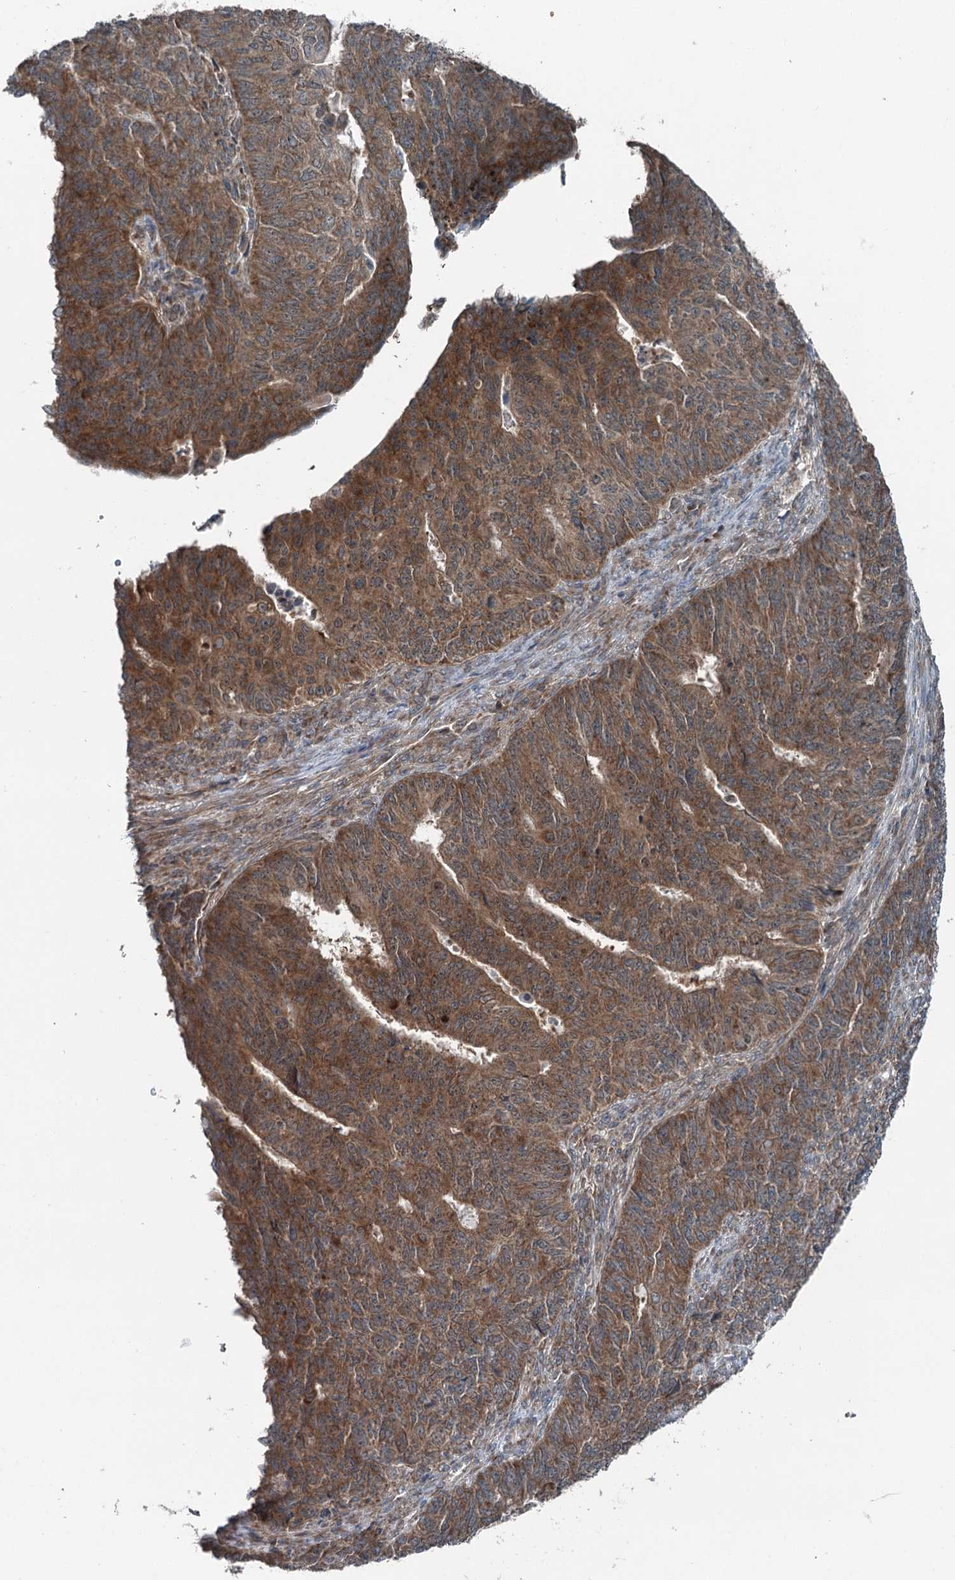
{"staining": {"intensity": "moderate", "quantity": ">75%", "location": "cytoplasmic/membranous"}, "tissue": "endometrial cancer", "cell_type": "Tumor cells", "image_type": "cancer", "snomed": [{"axis": "morphology", "description": "Adenocarcinoma, NOS"}, {"axis": "topography", "description": "Endometrium"}], "caption": "Approximately >75% of tumor cells in human adenocarcinoma (endometrial) display moderate cytoplasmic/membranous protein staining as visualized by brown immunohistochemical staining.", "gene": "WAPL", "patient": {"sex": "female", "age": 32}}